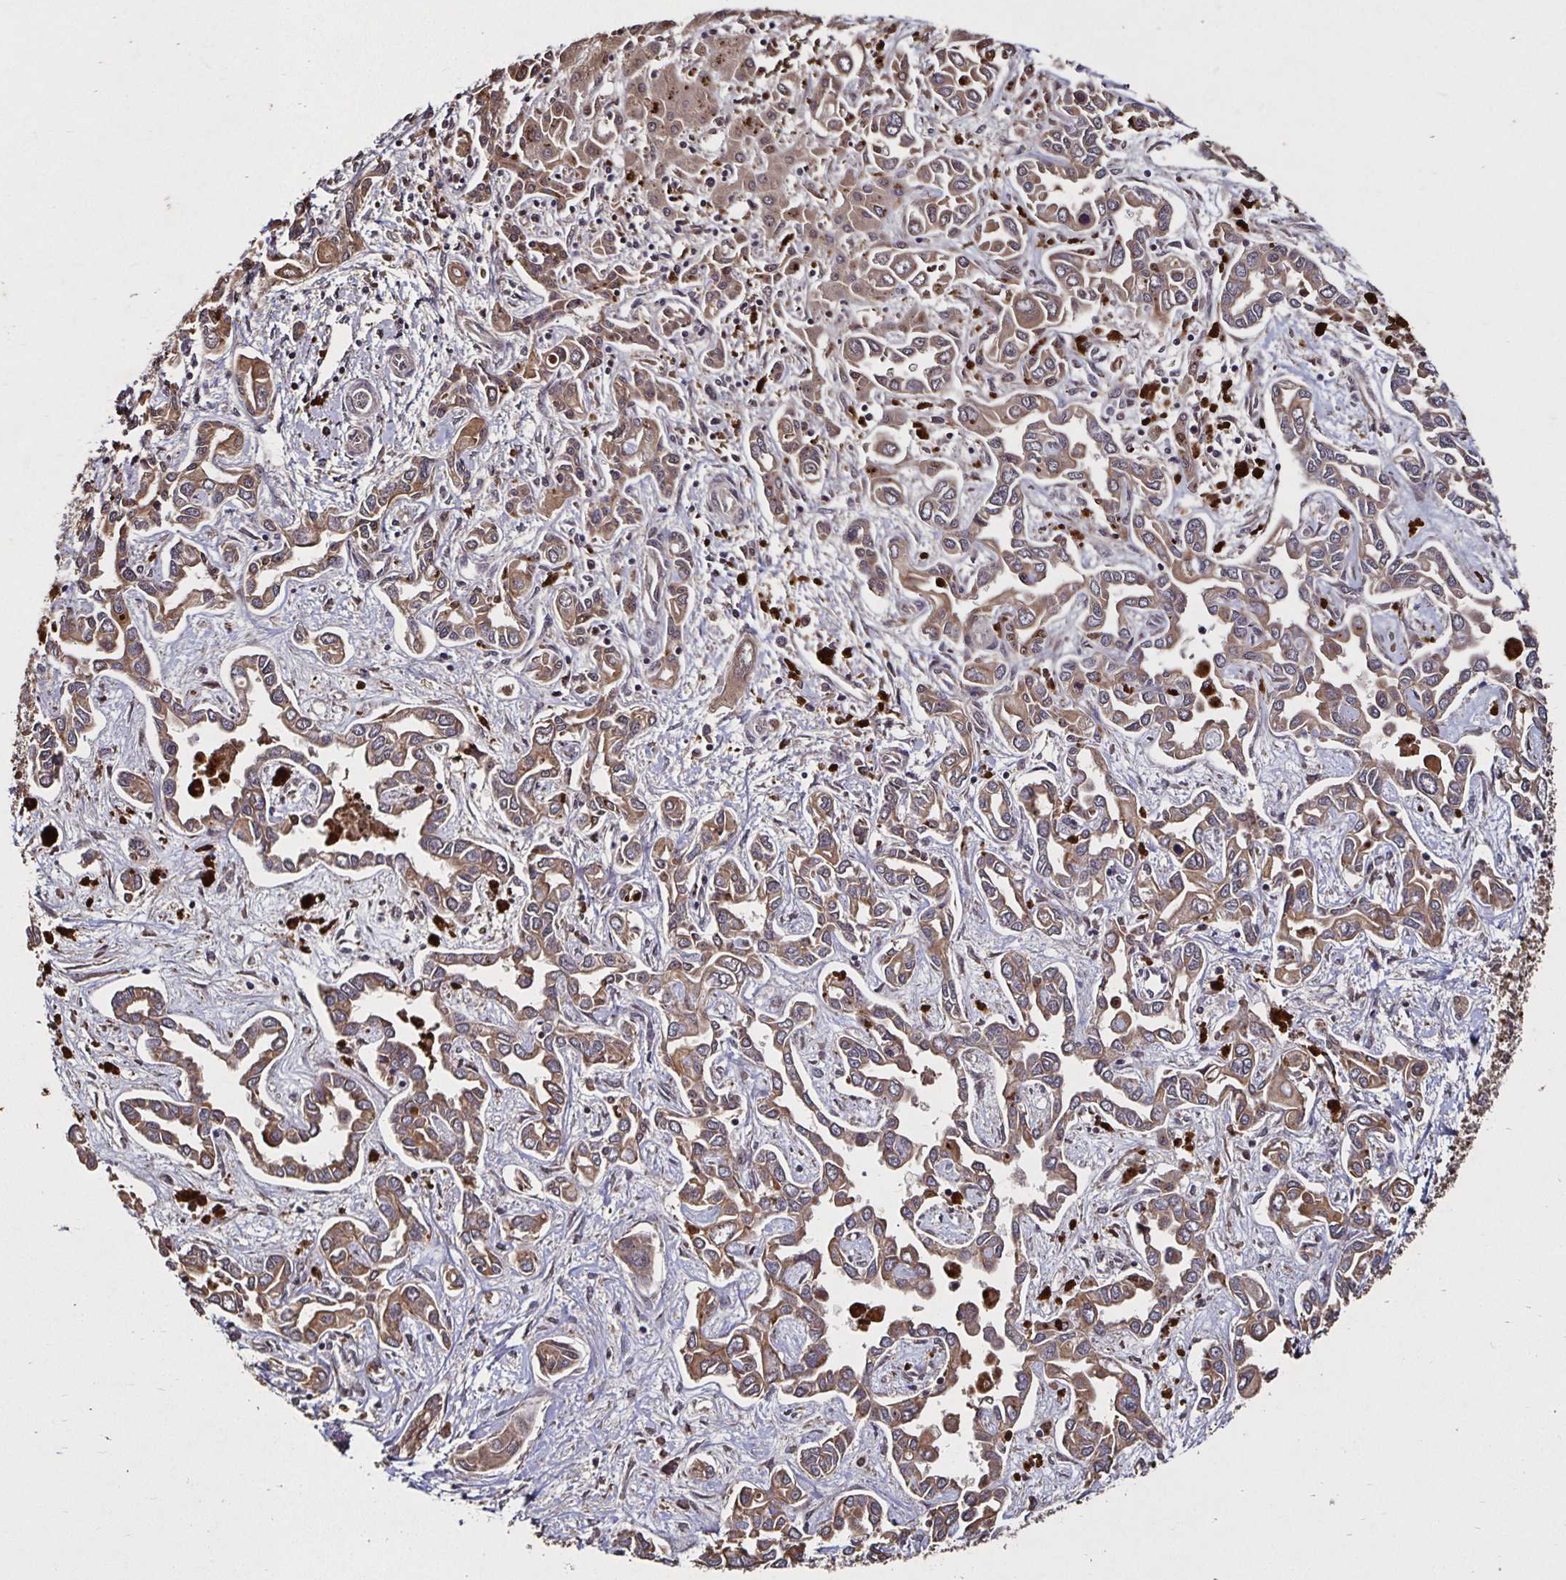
{"staining": {"intensity": "moderate", "quantity": ">75%", "location": "cytoplasmic/membranous"}, "tissue": "liver cancer", "cell_type": "Tumor cells", "image_type": "cancer", "snomed": [{"axis": "morphology", "description": "Cholangiocarcinoma"}, {"axis": "topography", "description": "Liver"}], "caption": "High-power microscopy captured an IHC photomicrograph of liver cholangiocarcinoma, revealing moderate cytoplasmic/membranous staining in approximately >75% of tumor cells.", "gene": "SMYD3", "patient": {"sex": "female", "age": 64}}